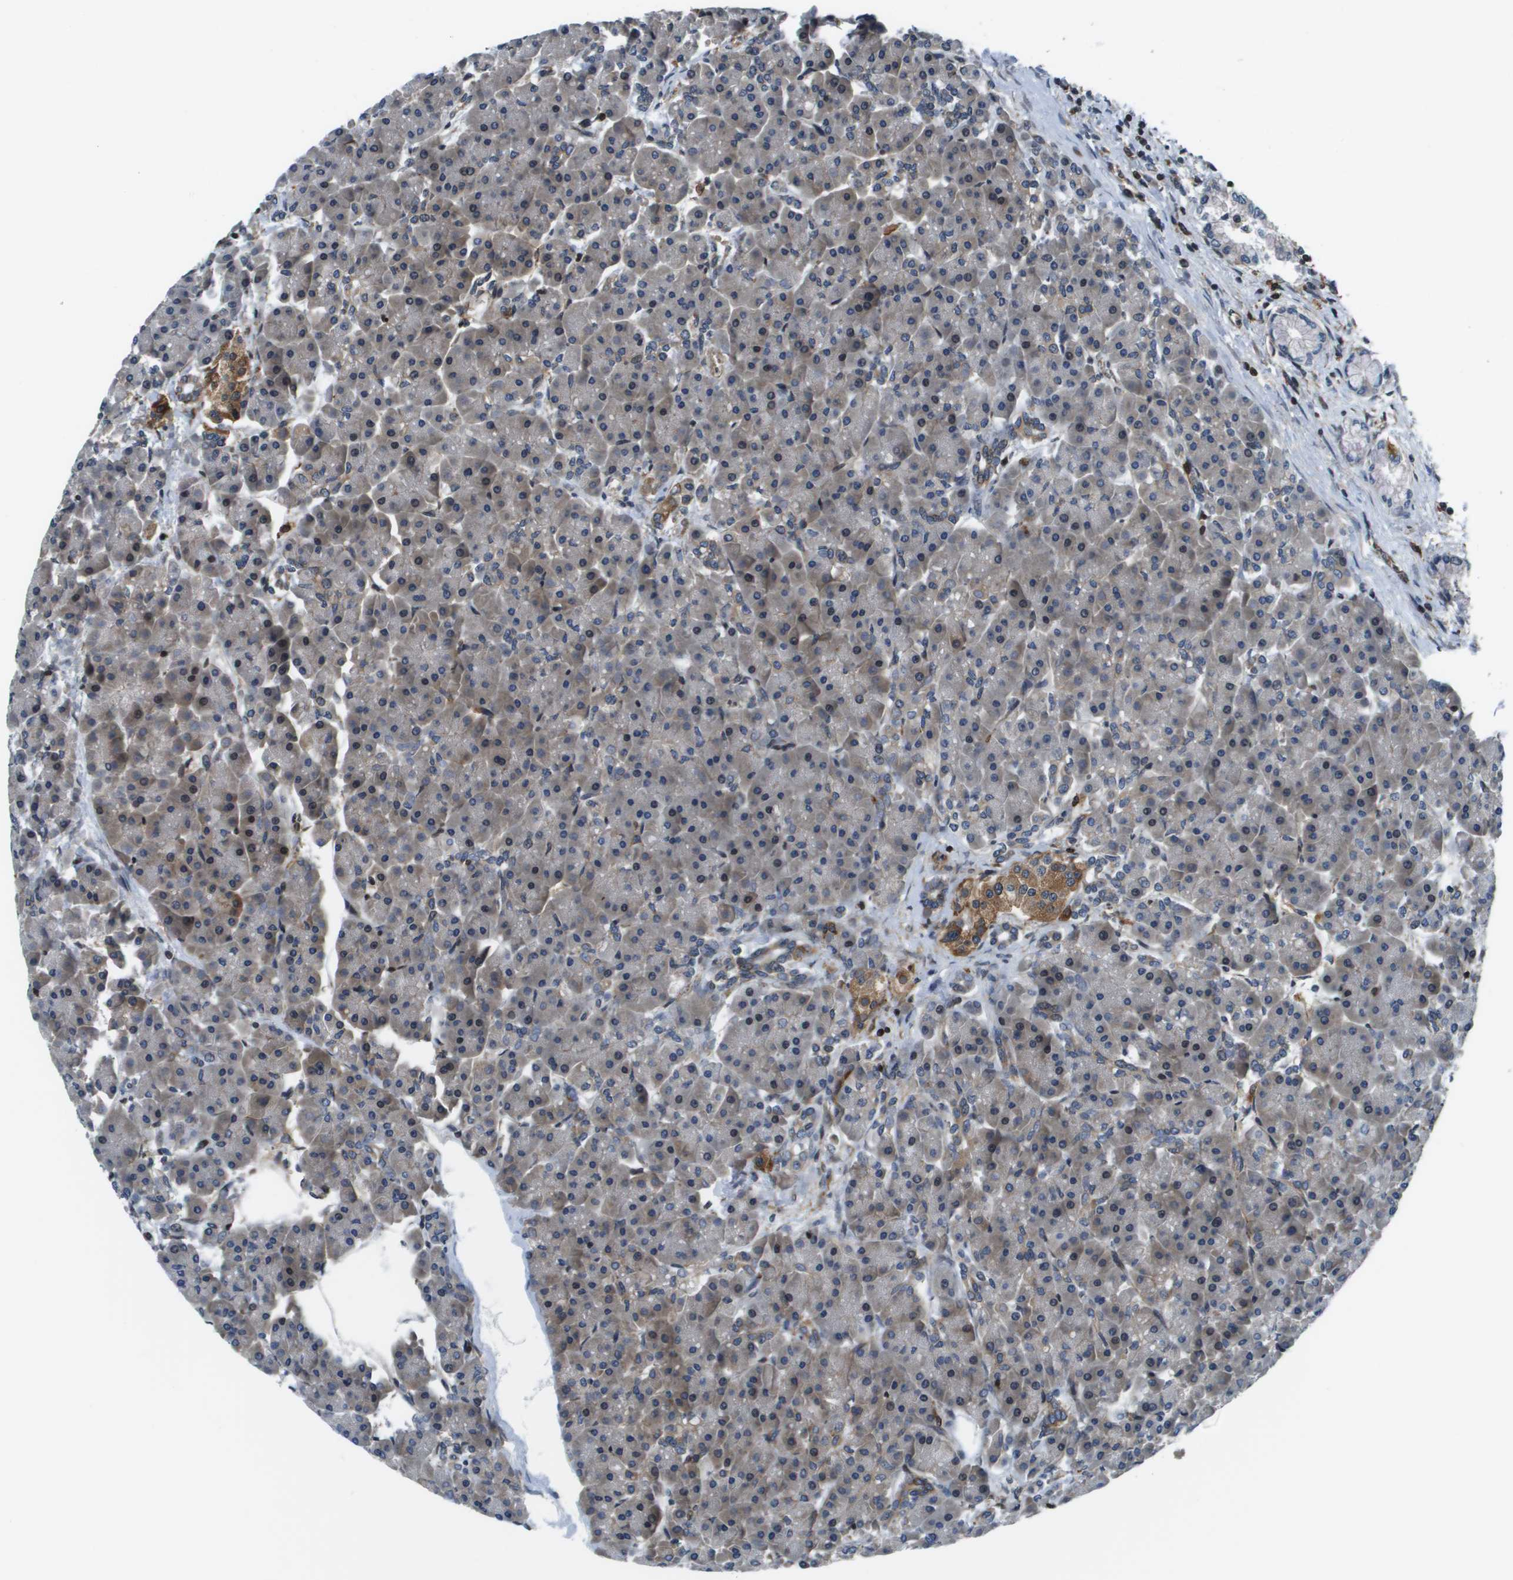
{"staining": {"intensity": "moderate", "quantity": "<25%", "location": "cytoplasmic/membranous"}, "tissue": "pancreas", "cell_type": "Exocrine glandular cells", "image_type": "normal", "snomed": [{"axis": "morphology", "description": "Normal tissue, NOS"}, {"axis": "topography", "description": "Pancreas"}], "caption": "Immunohistochemical staining of benign pancreas shows low levels of moderate cytoplasmic/membranous positivity in approximately <25% of exocrine glandular cells.", "gene": "ESYT1", "patient": {"sex": "female", "age": 70}}